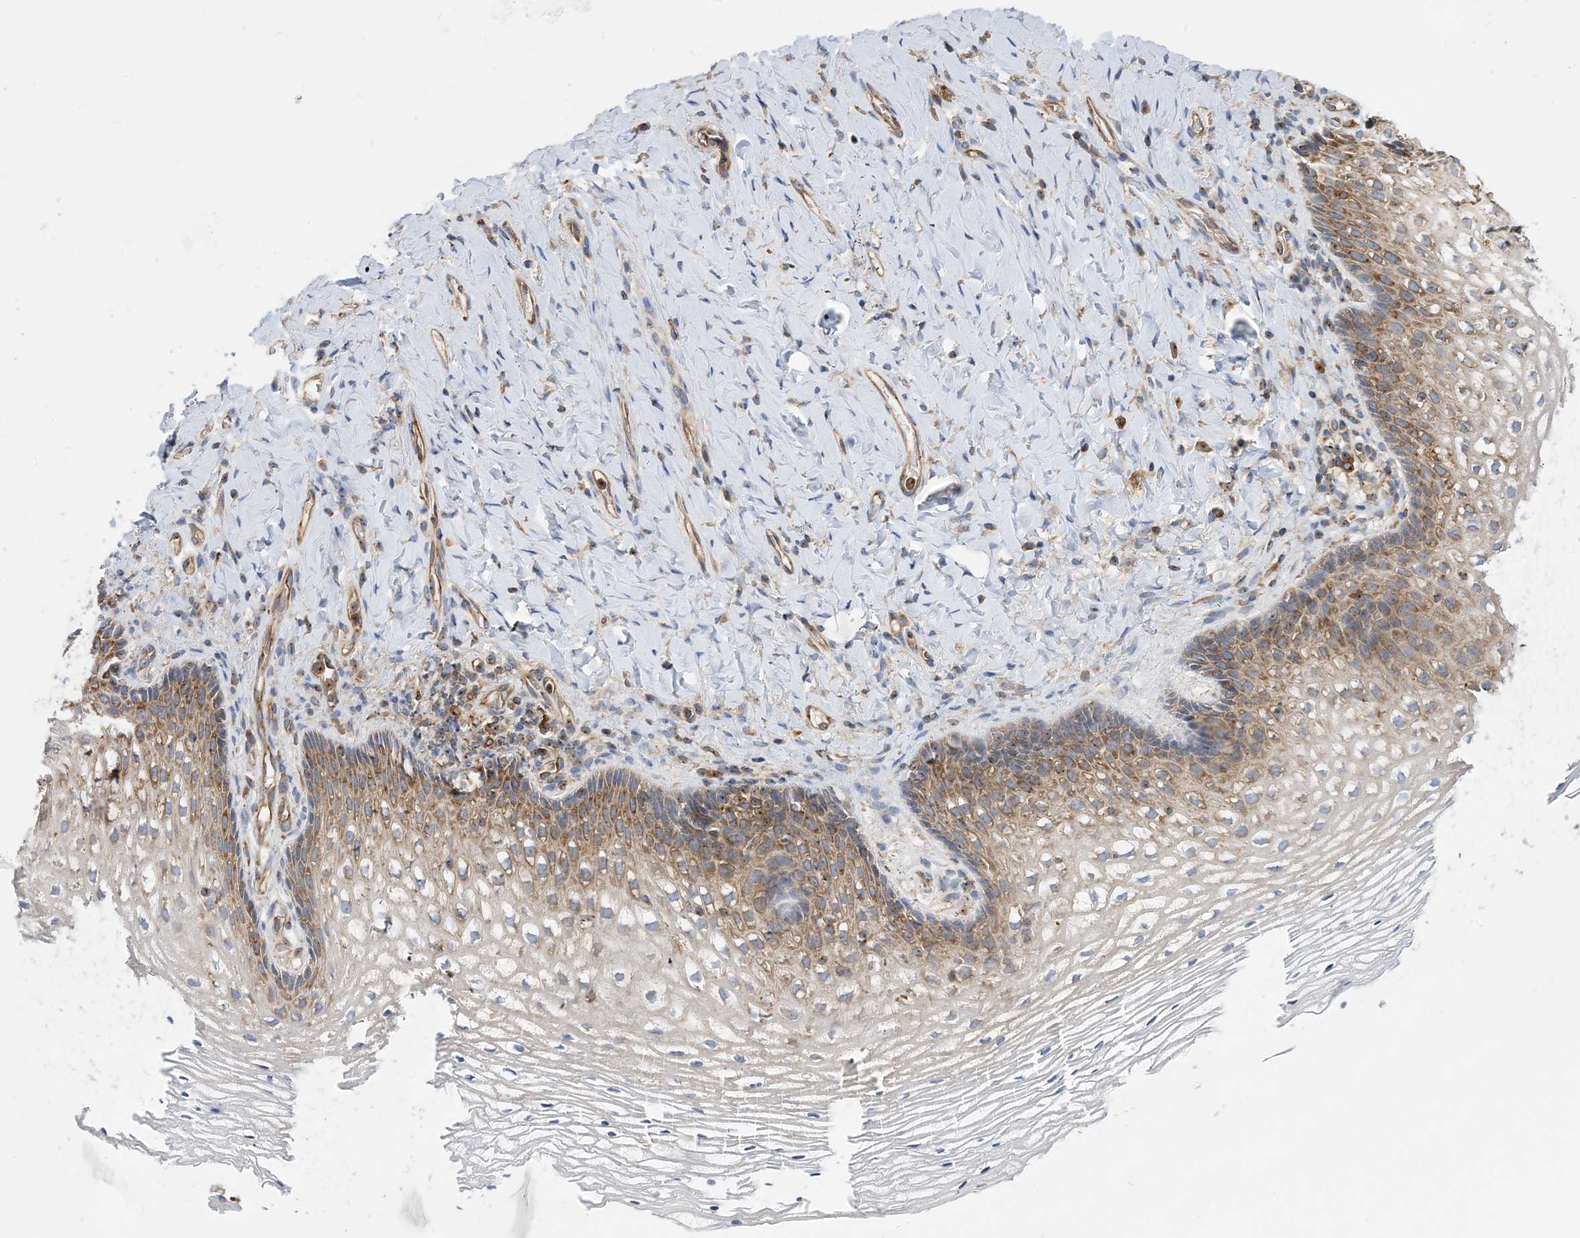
{"staining": {"intensity": "moderate", "quantity": "25%-75%", "location": "cytoplasmic/membranous"}, "tissue": "vagina", "cell_type": "Squamous epithelial cells", "image_type": "normal", "snomed": [{"axis": "morphology", "description": "Normal tissue, NOS"}, {"axis": "topography", "description": "Vagina"}], "caption": "Squamous epithelial cells reveal medium levels of moderate cytoplasmic/membranous positivity in about 25%-75% of cells in normal human vagina. The staining was performed using DAB to visualize the protein expression in brown, while the nuclei were stained in blue with hematoxylin (Magnification: 20x).", "gene": "DYNC1LI1", "patient": {"sex": "female", "age": 60}}